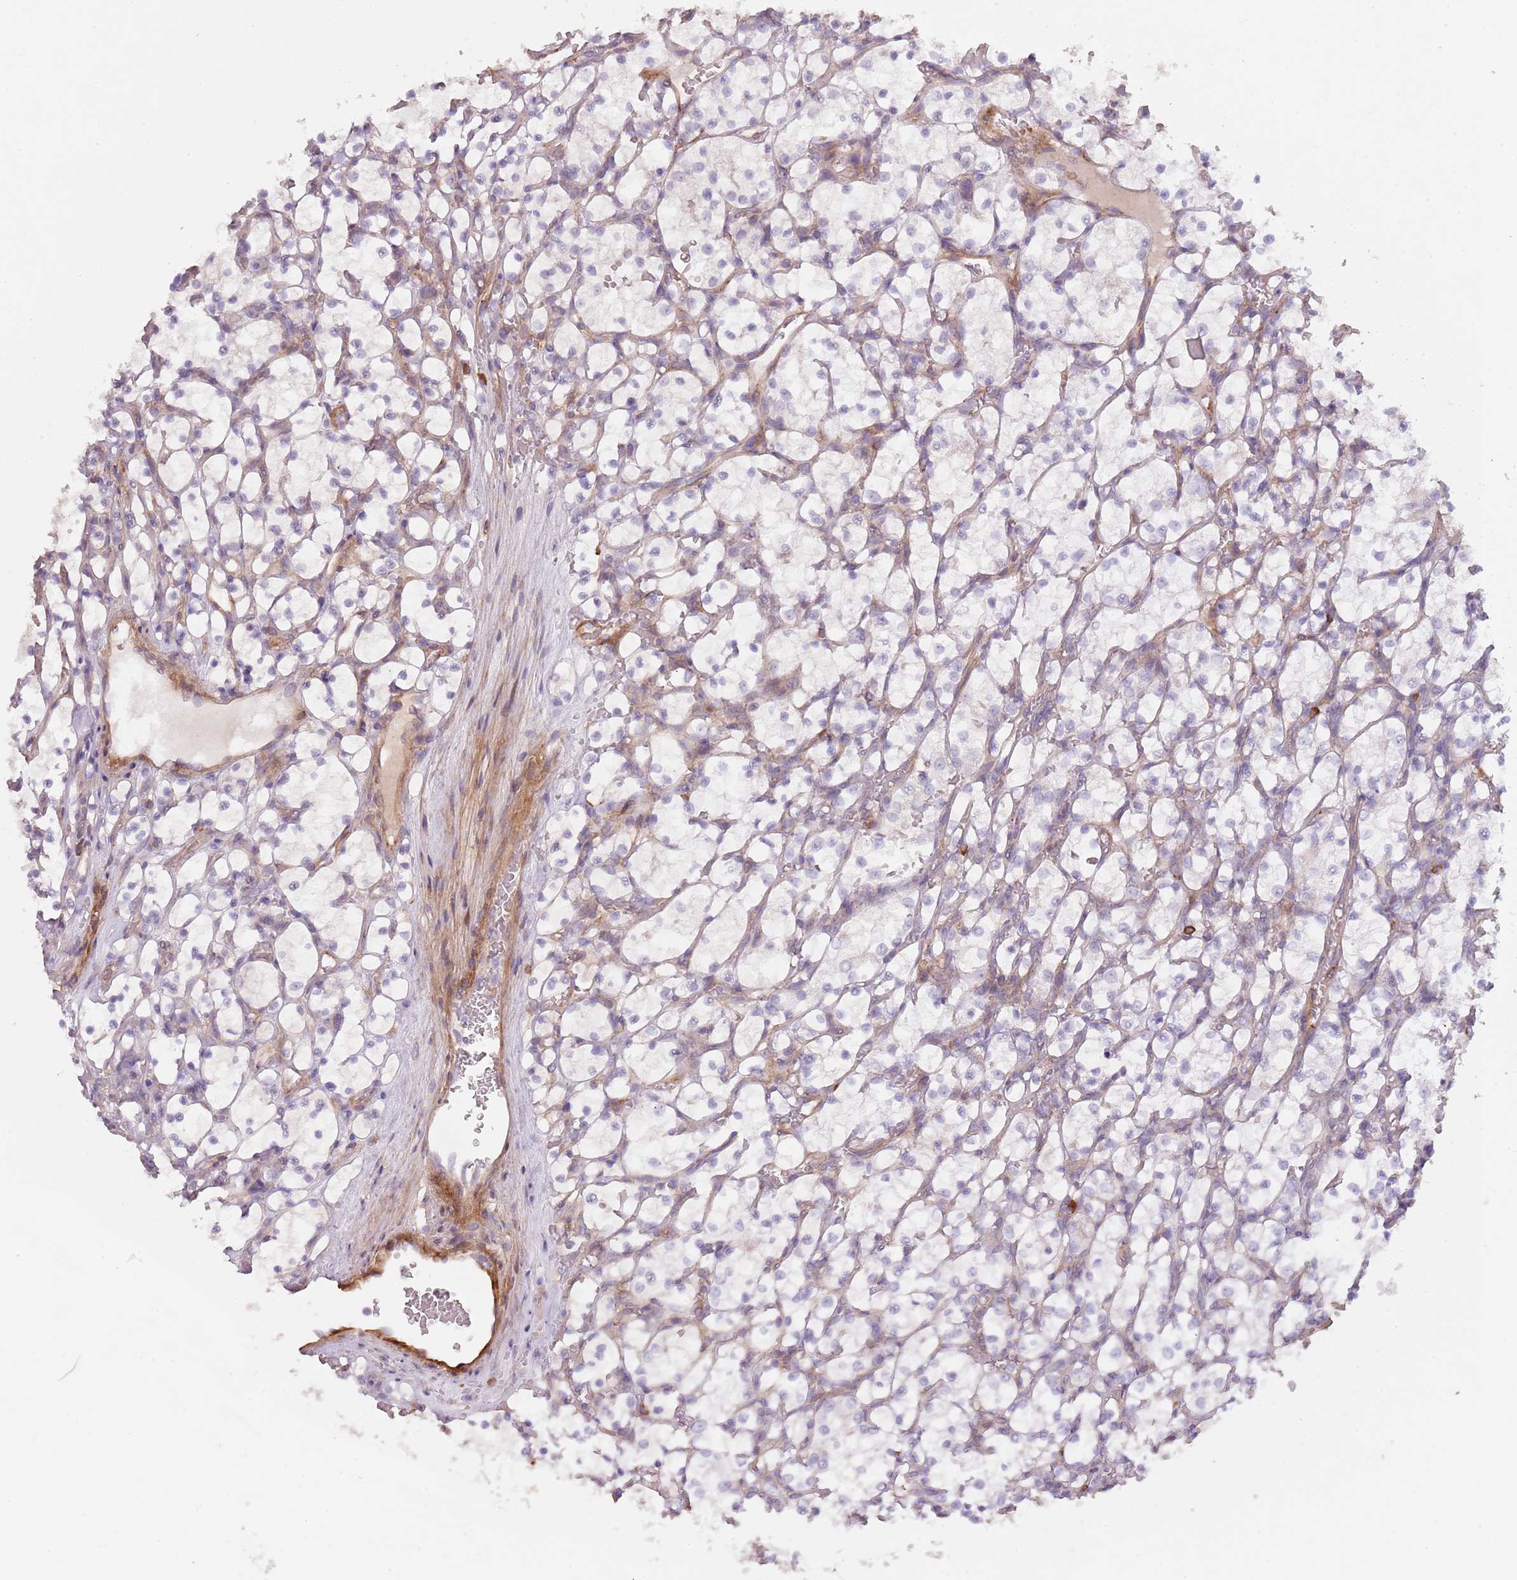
{"staining": {"intensity": "negative", "quantity": "none", "location": "none"}, "tissue": "renal cancer", "cell_type": "Tumor cells", "image_type": "cancer", "snomed": [{"axis": "morphology", "description": "Adenocarcinoma, NOS"}, {"axis": "topography", "description": "Kidney"}], "caption": "High power microscopy micrograph of an immunohistochemistry histopathology image of adenocarcinoma (renal), revealing no significant positivity in tumor cells.", "gene": "TINAGL1", "patient": {"sex": "female", "age": 69}}